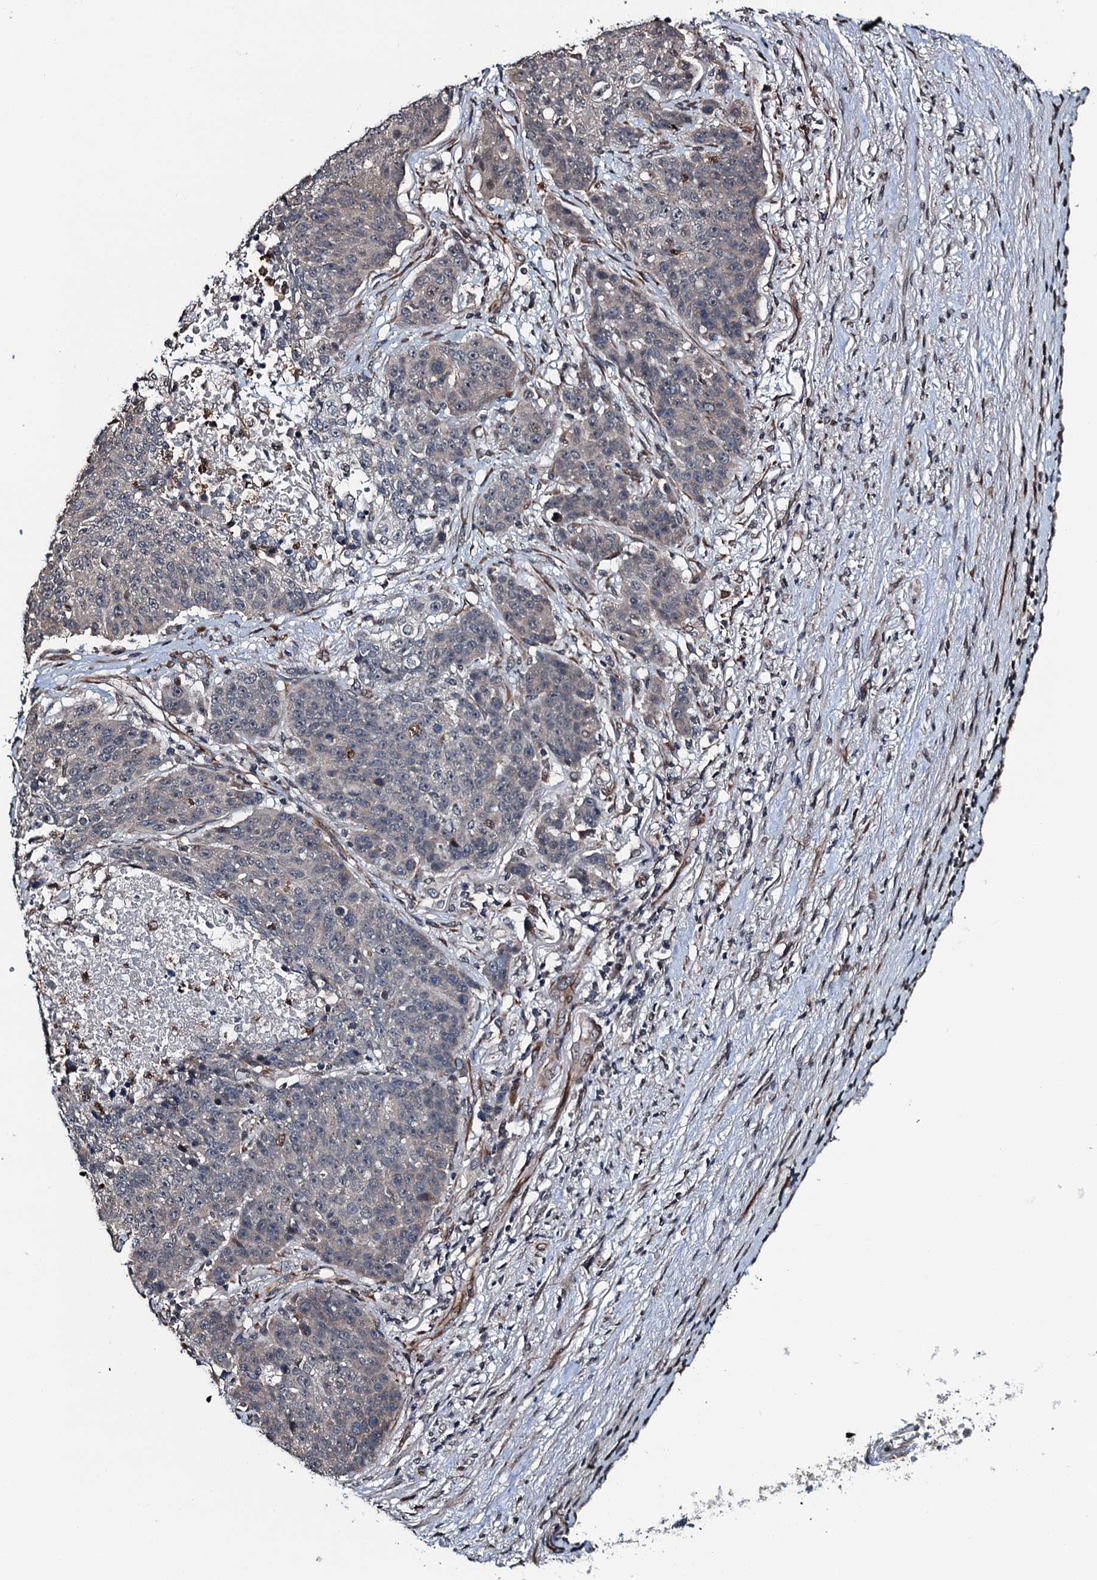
{"staining": {"intensity": "negative", "quantity": "none", "location": "none"}, "tissue": "lung cancer", "cell_type": "Tumor cells", "image_type": "cancer", "snomed": [{"axis": "morphology", "description": "Normal tissue, NOS"}, {"axis": "morphology", "description": "Squamous cell carcinoma, NOS"}, {"axis": "topography", "description": "Lymph node"}, {"axis": "topography", "description": "Lung"}], "caption": "IHC of lung cancer (squamous cell carcinoma) exhibits no positivity in tumor cells.", "gene": "WHAMM", "patient": {"sex": "male", "age": 66}}